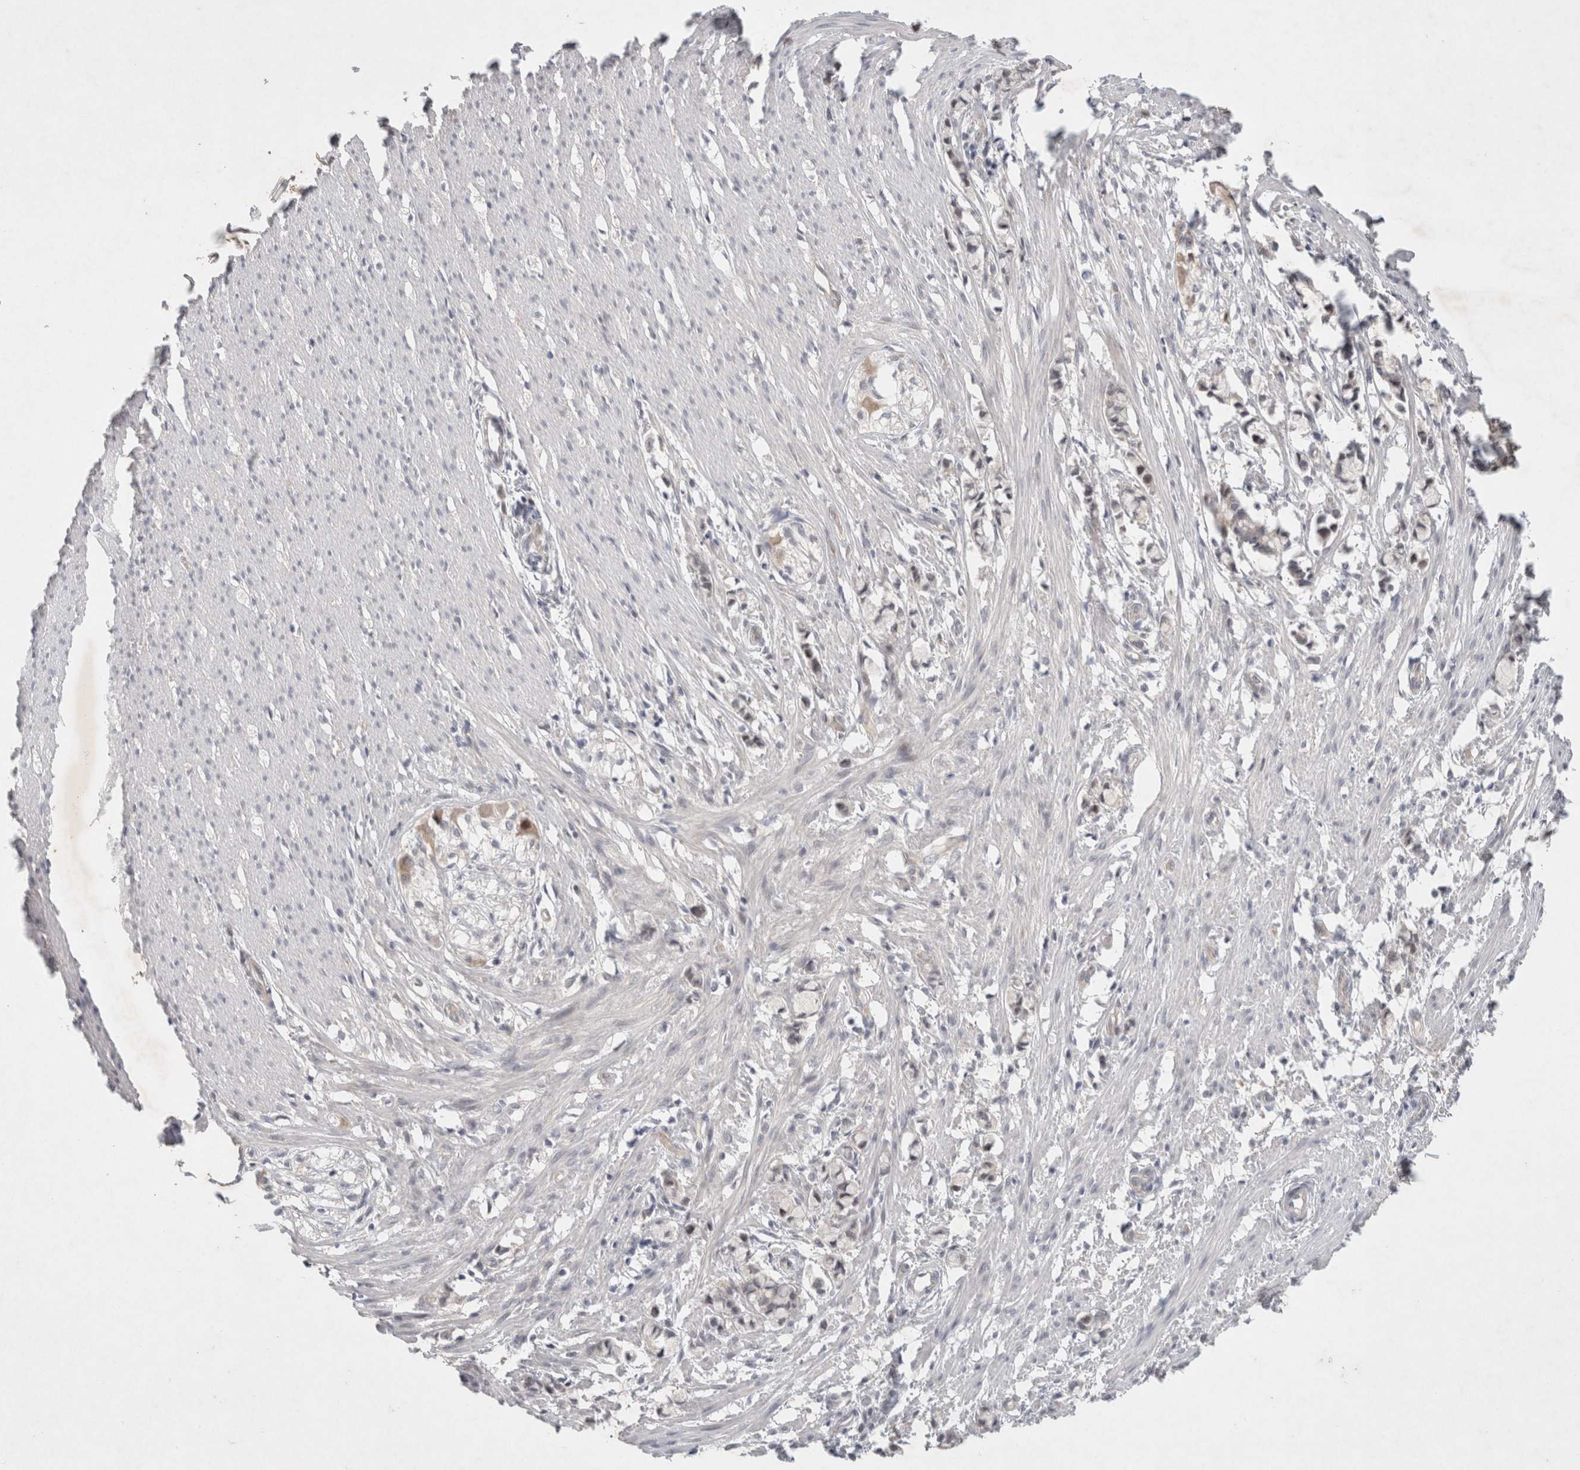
{"staining": {"intensity": "weak", "quantity": "<25%", "location": "cytoplasmic/membranous,nuclear"}, "tissue": "smooth muscle", "cell_type": "Smooth muscle cells", "image_type": "normal", "snomed": [{"axis": "morphology", "description": "Normal tissue, NOS"}, {"axis": "morphology", "description": "Adenocarcinoma, NOS"}, {"axis": "topography", "description": "Smooth muscle"}, {"axis": "topography", "description": "Colon"}], "caption": "Protein analysis of normal smooth muscle reveals no significant staining in smooth muscle cells.", "gene": "RASAL2", "patient": {"sex": "male", "age": 14}}